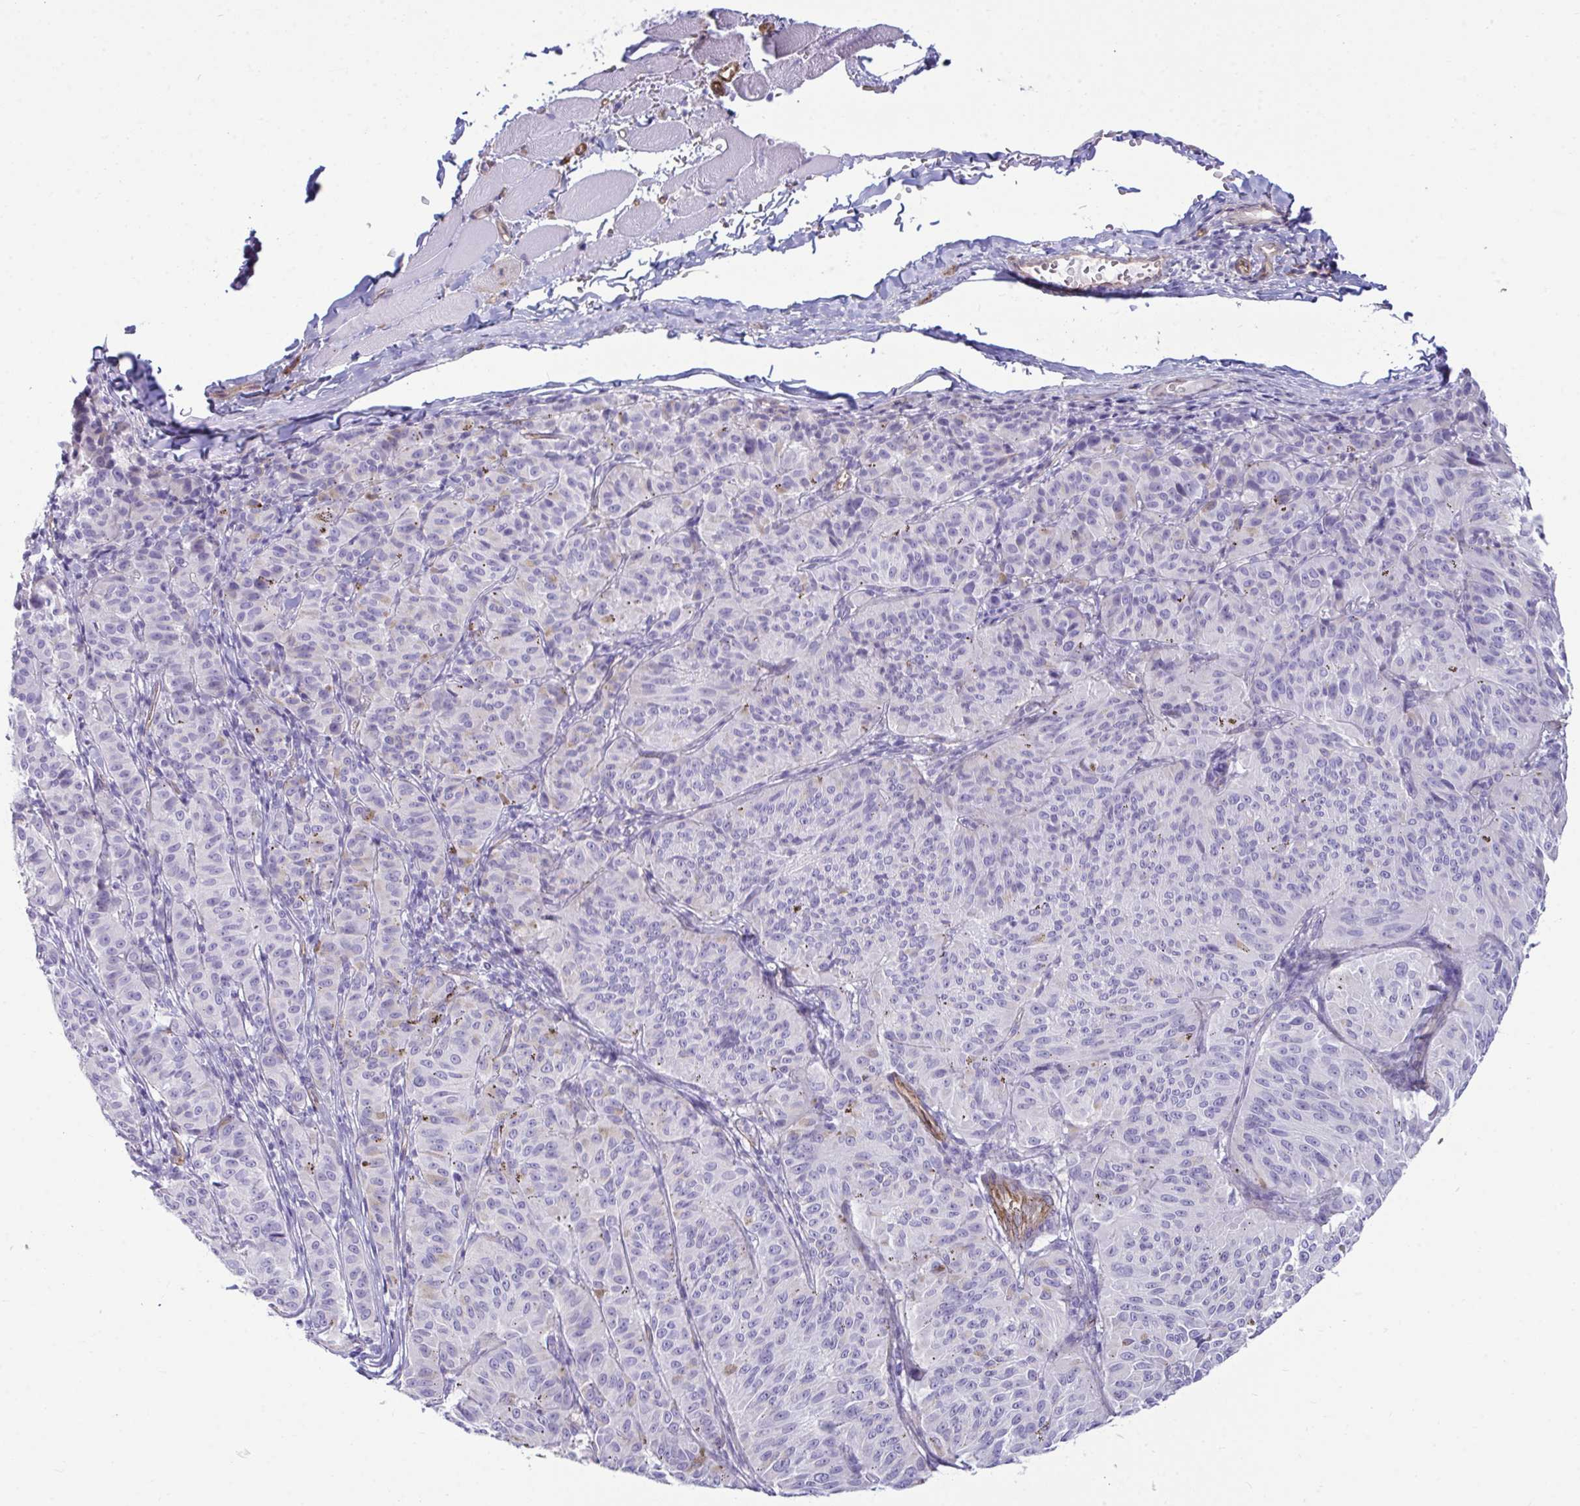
{"staining": {"intensity": "negative", "quantity": "none", "location": "none"}, "tissue": "melanoma", "cell_type": "Tumor cells", "image_type": "cancer", "snomed": [{"axis": "morphology", "description": "Malignant melanoma, NOS"}, {"axis": "topography", "description": "Skin"}], "caption": "This is an IHC photomicrograph of melanoma. There is no staining in tumor cells.", "gene": "UBL3", "patient": {"sex": "female", "age": 72}}